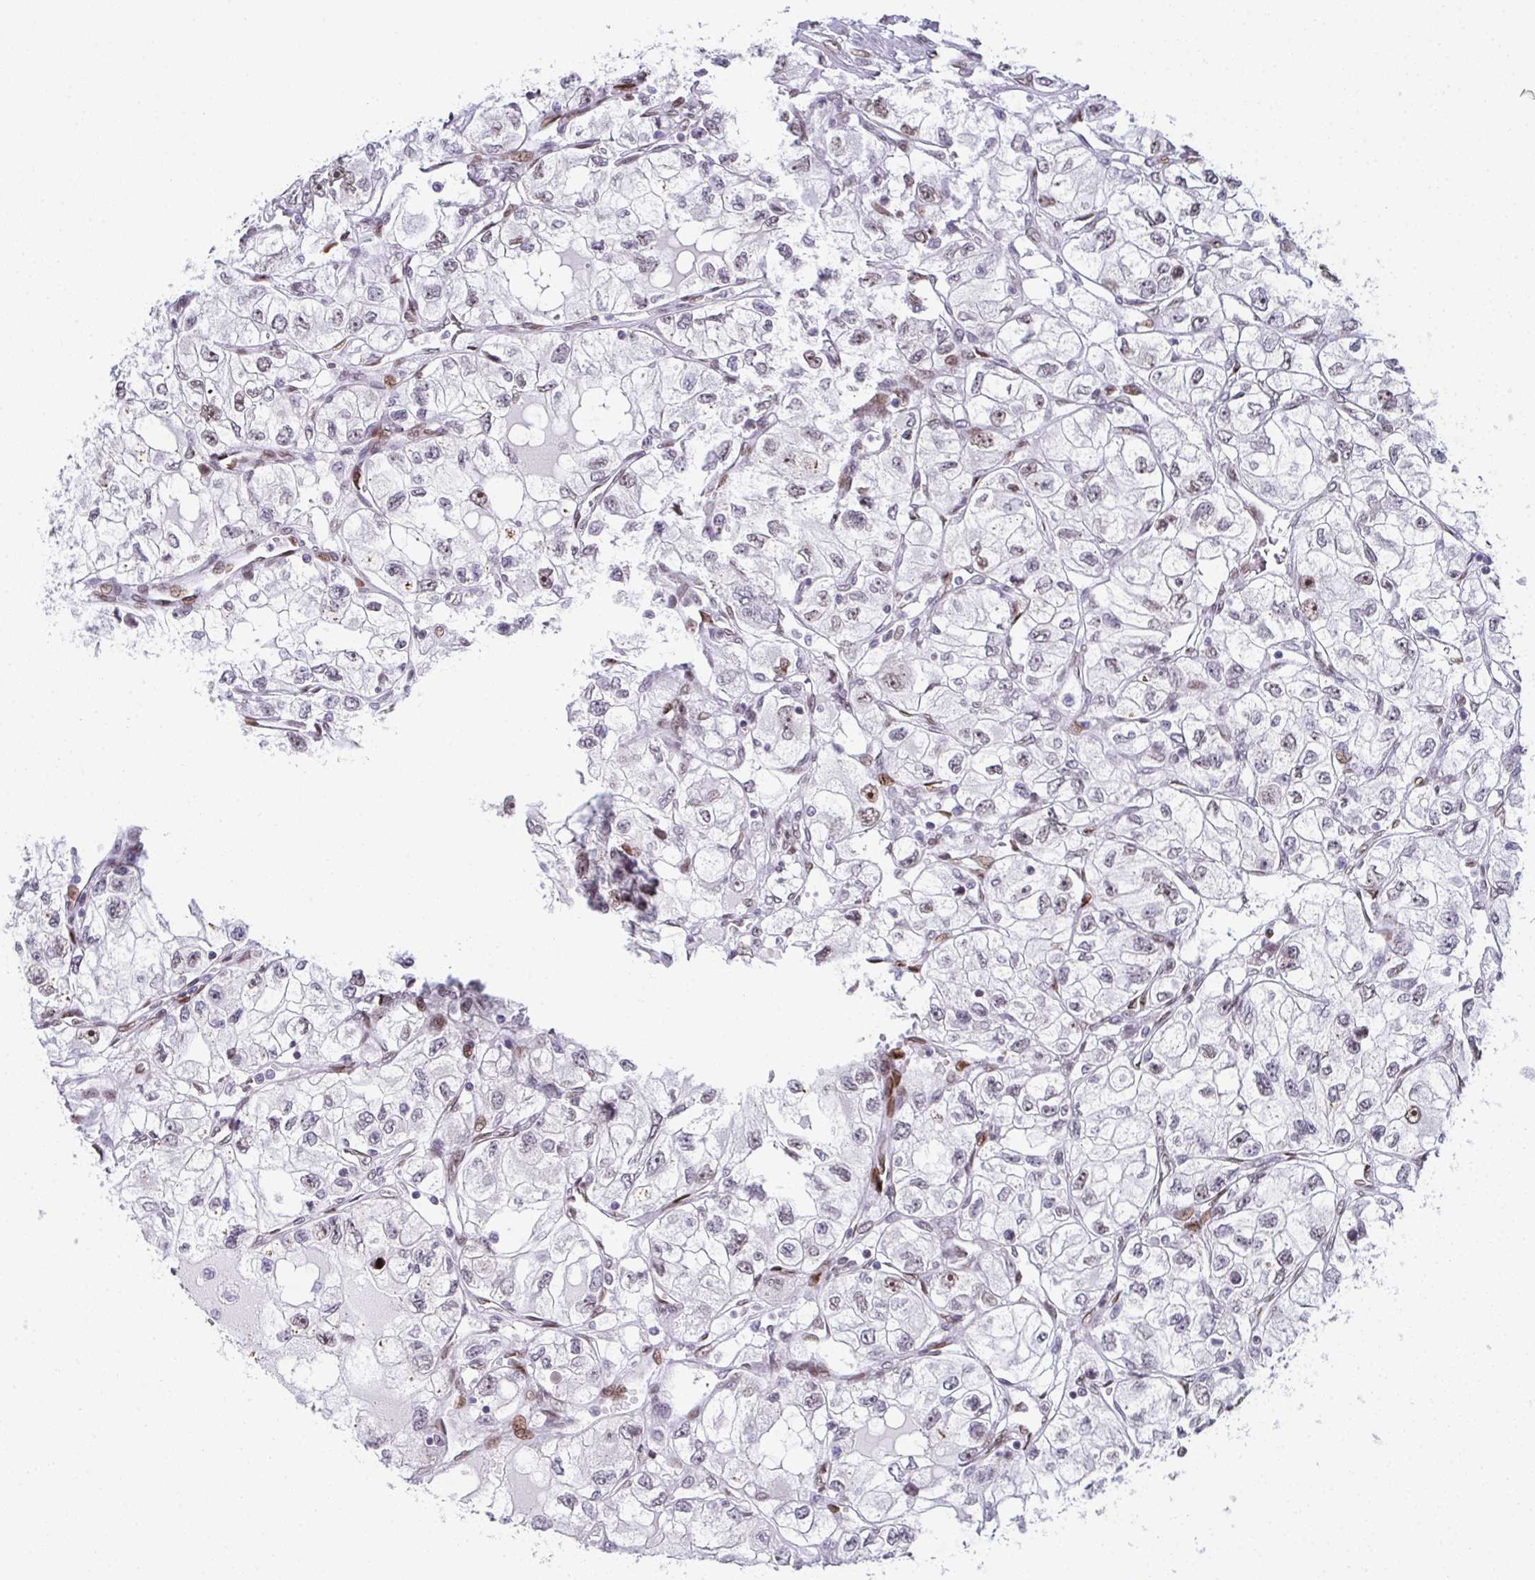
{"staining": {"intensity": "weak", "quantity": "<25%", "location": "nuclear"}, "tissue": "renal cancer", "cell_type": "Tumor cells", "image_type": "cancer", "snomed": [{"axis": "morphology", "description": "Adenocarcinoma, NOS"}, {"axis": "topography", "description": "Kidney"}], "caption": "Immunohistochemistry image of neoplastic tissue: renal adenocarcinoma stained with DAB (3,3'-diaminobenzidine) exhibits no significant protein positivity in tumor cells.", "gene": "RB1", "patient": {"sex": "female", "age": 59}}